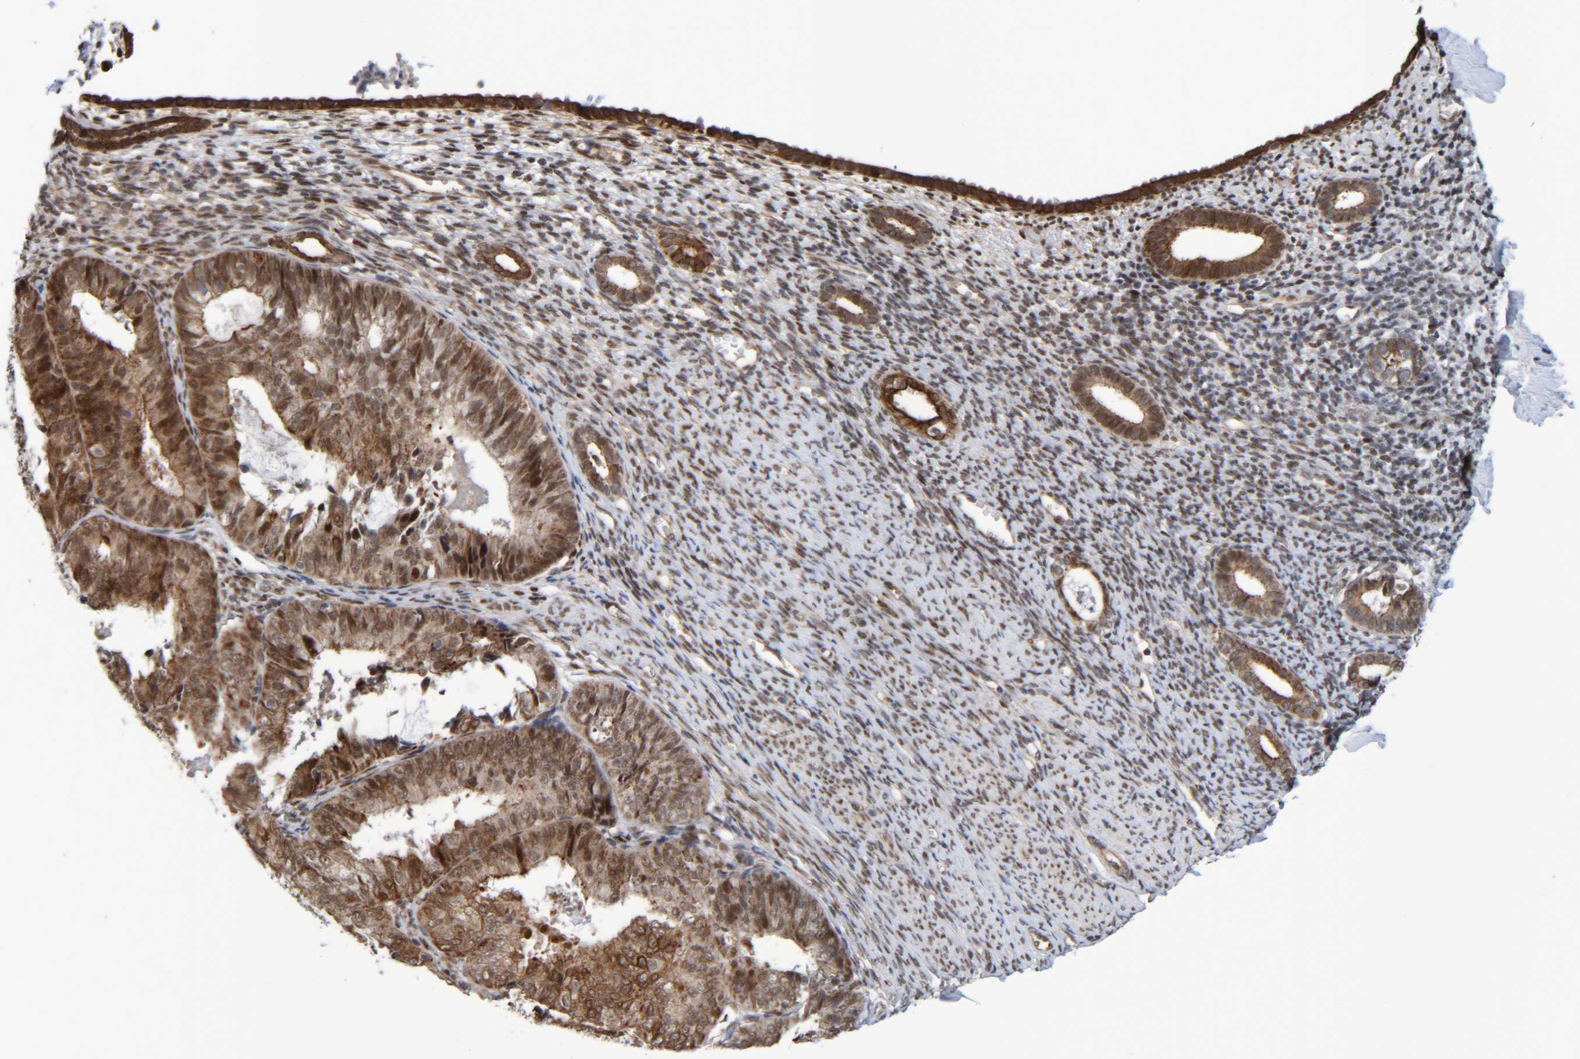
{"staining": {"intensity": "moderate", "quantity": "25%-75%", "location": "nuclear"}, "tissue": "endometrium", "cell_type": "Cells in endometrial stroma", "image_type": "normal", "snomed": [{"axis": "morphology", "description": "Normal tissue, NOS"}, {"axis": "morphology", "description": "Adenocarcinoma, NOS"}, {"axis": "topography", "description": "Endometrium"}], "caption": "The immunohistochemical stain highlights moderate nuclear expression in cells in endometrial stroma of normal endometrium. (Brightfield microscopy of DAB IHC at high magnification).", "gene": "CCDC57", "patient": {"sex": "female", "age": 57}}